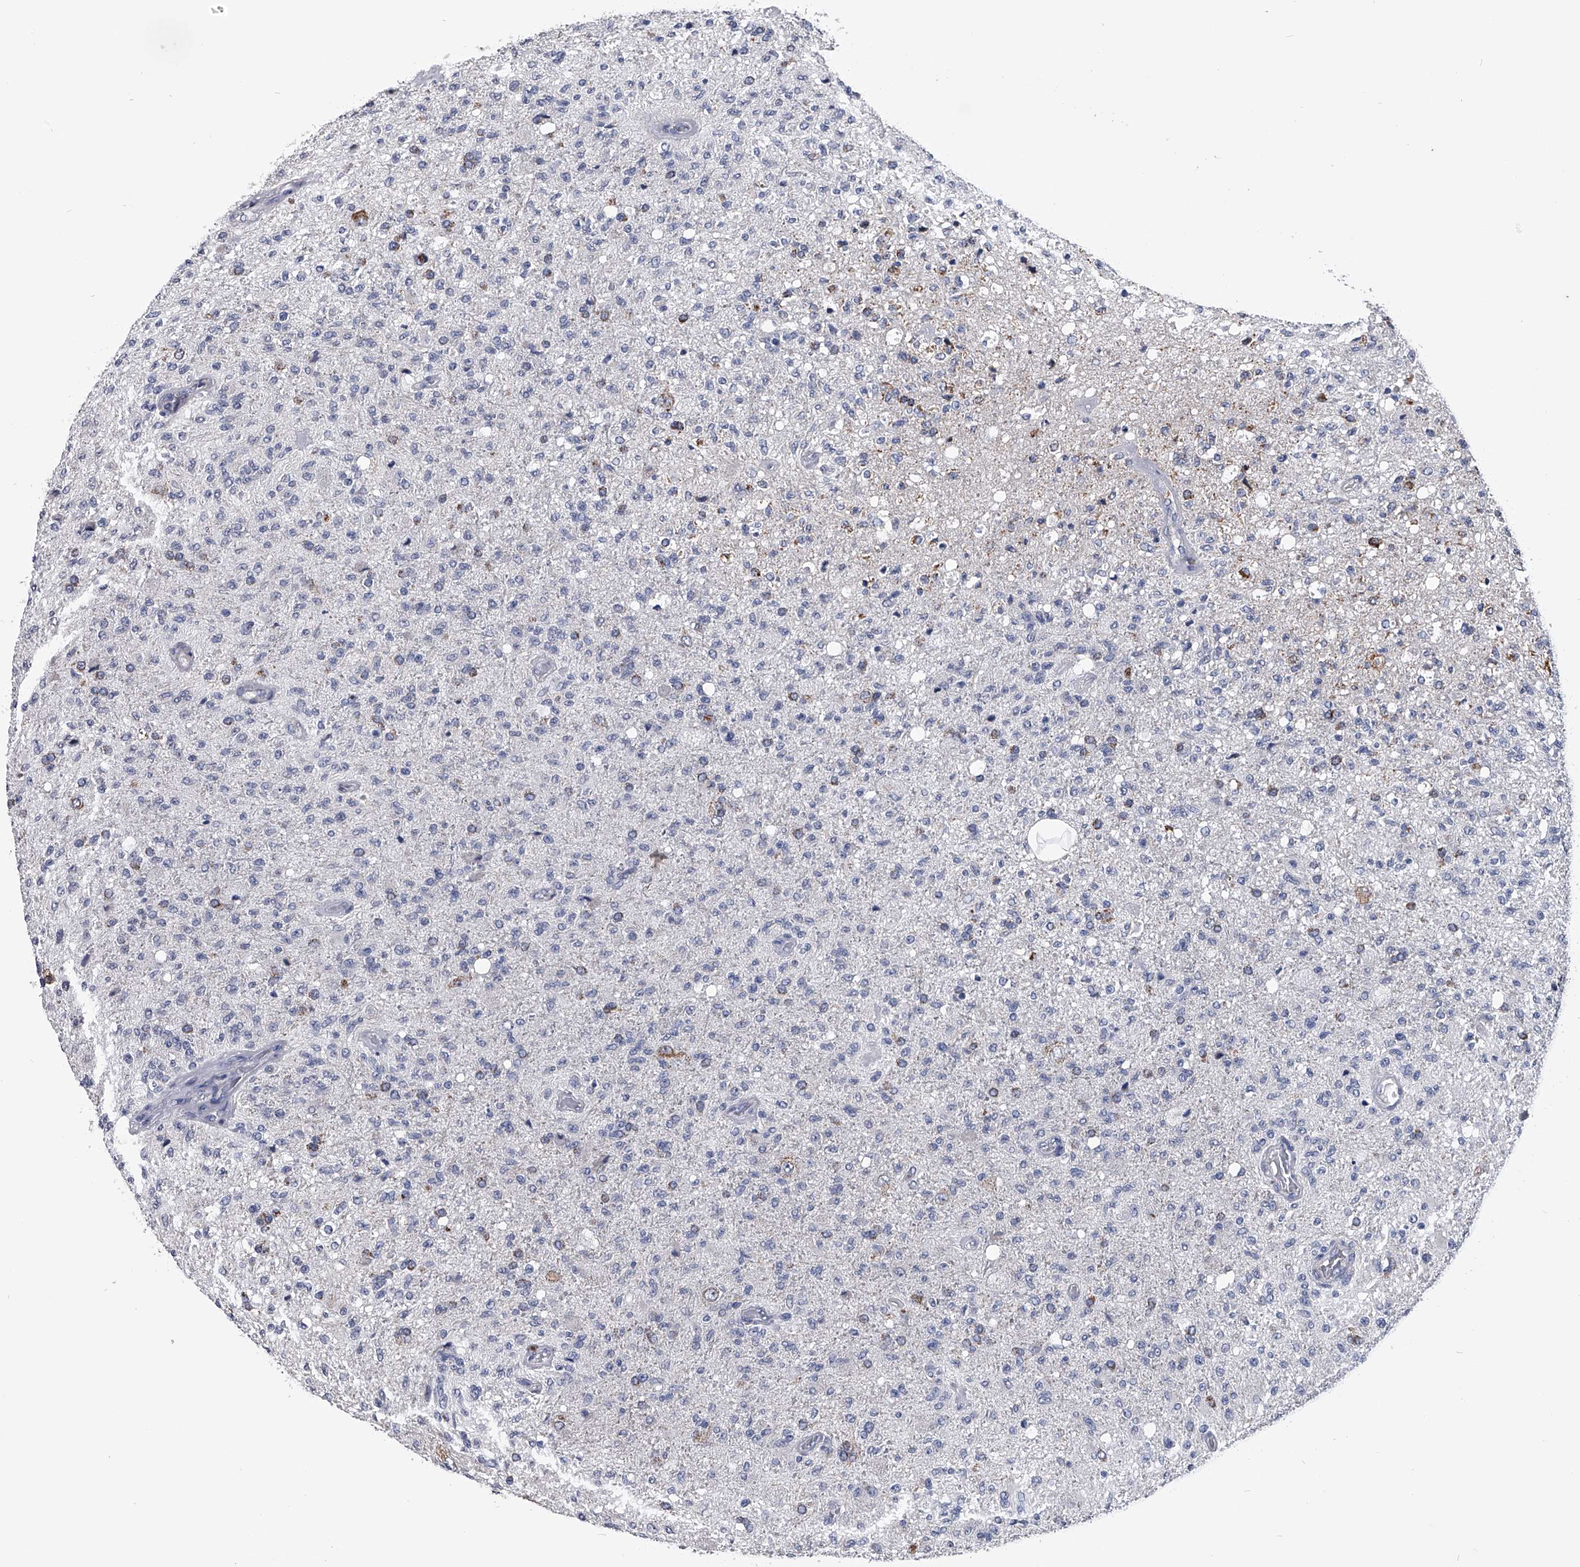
{"staining": {"intensity": "moderate", "quantity": "<25%", "location": "cytoplasmic/membranous"}, "tissue": "glioma", "cell_type": "Tumor cells", "image_type": "cancer", "snomed": [{"axis": "morphology", "description": "Normal tissue, NOS"}, {"axis": "morphology", "description": "Glioma, malignant, High grade"}, {"axis": "topography", "description": "Cerebral cortex"}], "caption": "DAB (3,3'-diaminobenzidine) immunohistochemical staining of human malignant glioma (high-grade) displays moderate cytoplasmic/membranous protein positivity in about <25% of tumor cells.", "gene": "OAT", "patient": {"sex": "male", "age": 77}}